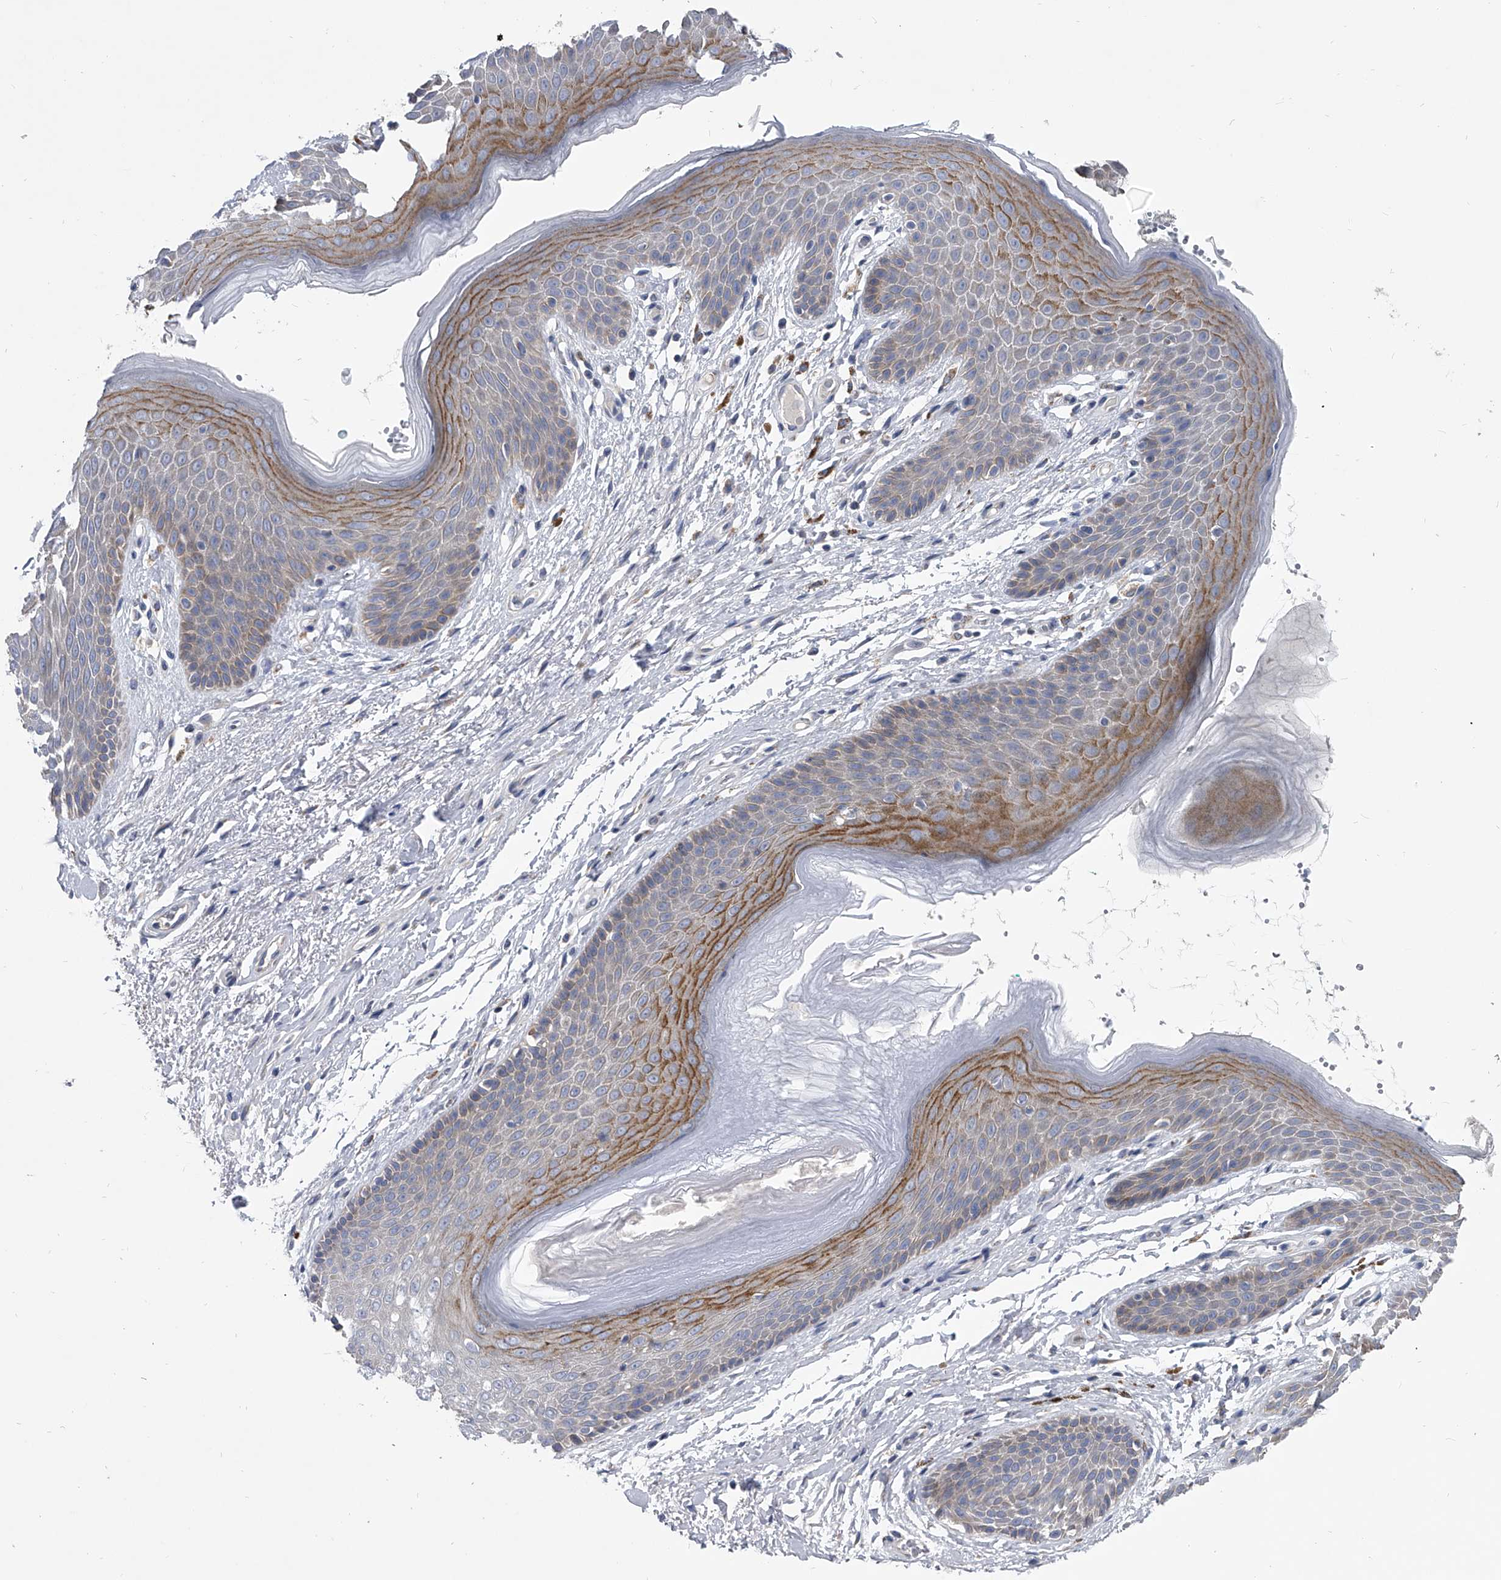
{"staining": {"intensity": "moderate", "quantity": "<25%", "location": "cytoplasmic/membranous"}, "tissue": "skin", "cell_type": "Epidermal cells", "image_type": "normal", "snomed": [{"axis": "morphology", "description": "Normal tissue, NOS"}, {"axis": "topography", "description": "Anal"}], "caption": "Human skin stained for a protein (brown) reveals moderate cytoplasmic/membranous positive expression in about <25% of epidermal cells.", "gene": "SPP1", "patient": {"sex": "male", "age": 74}}